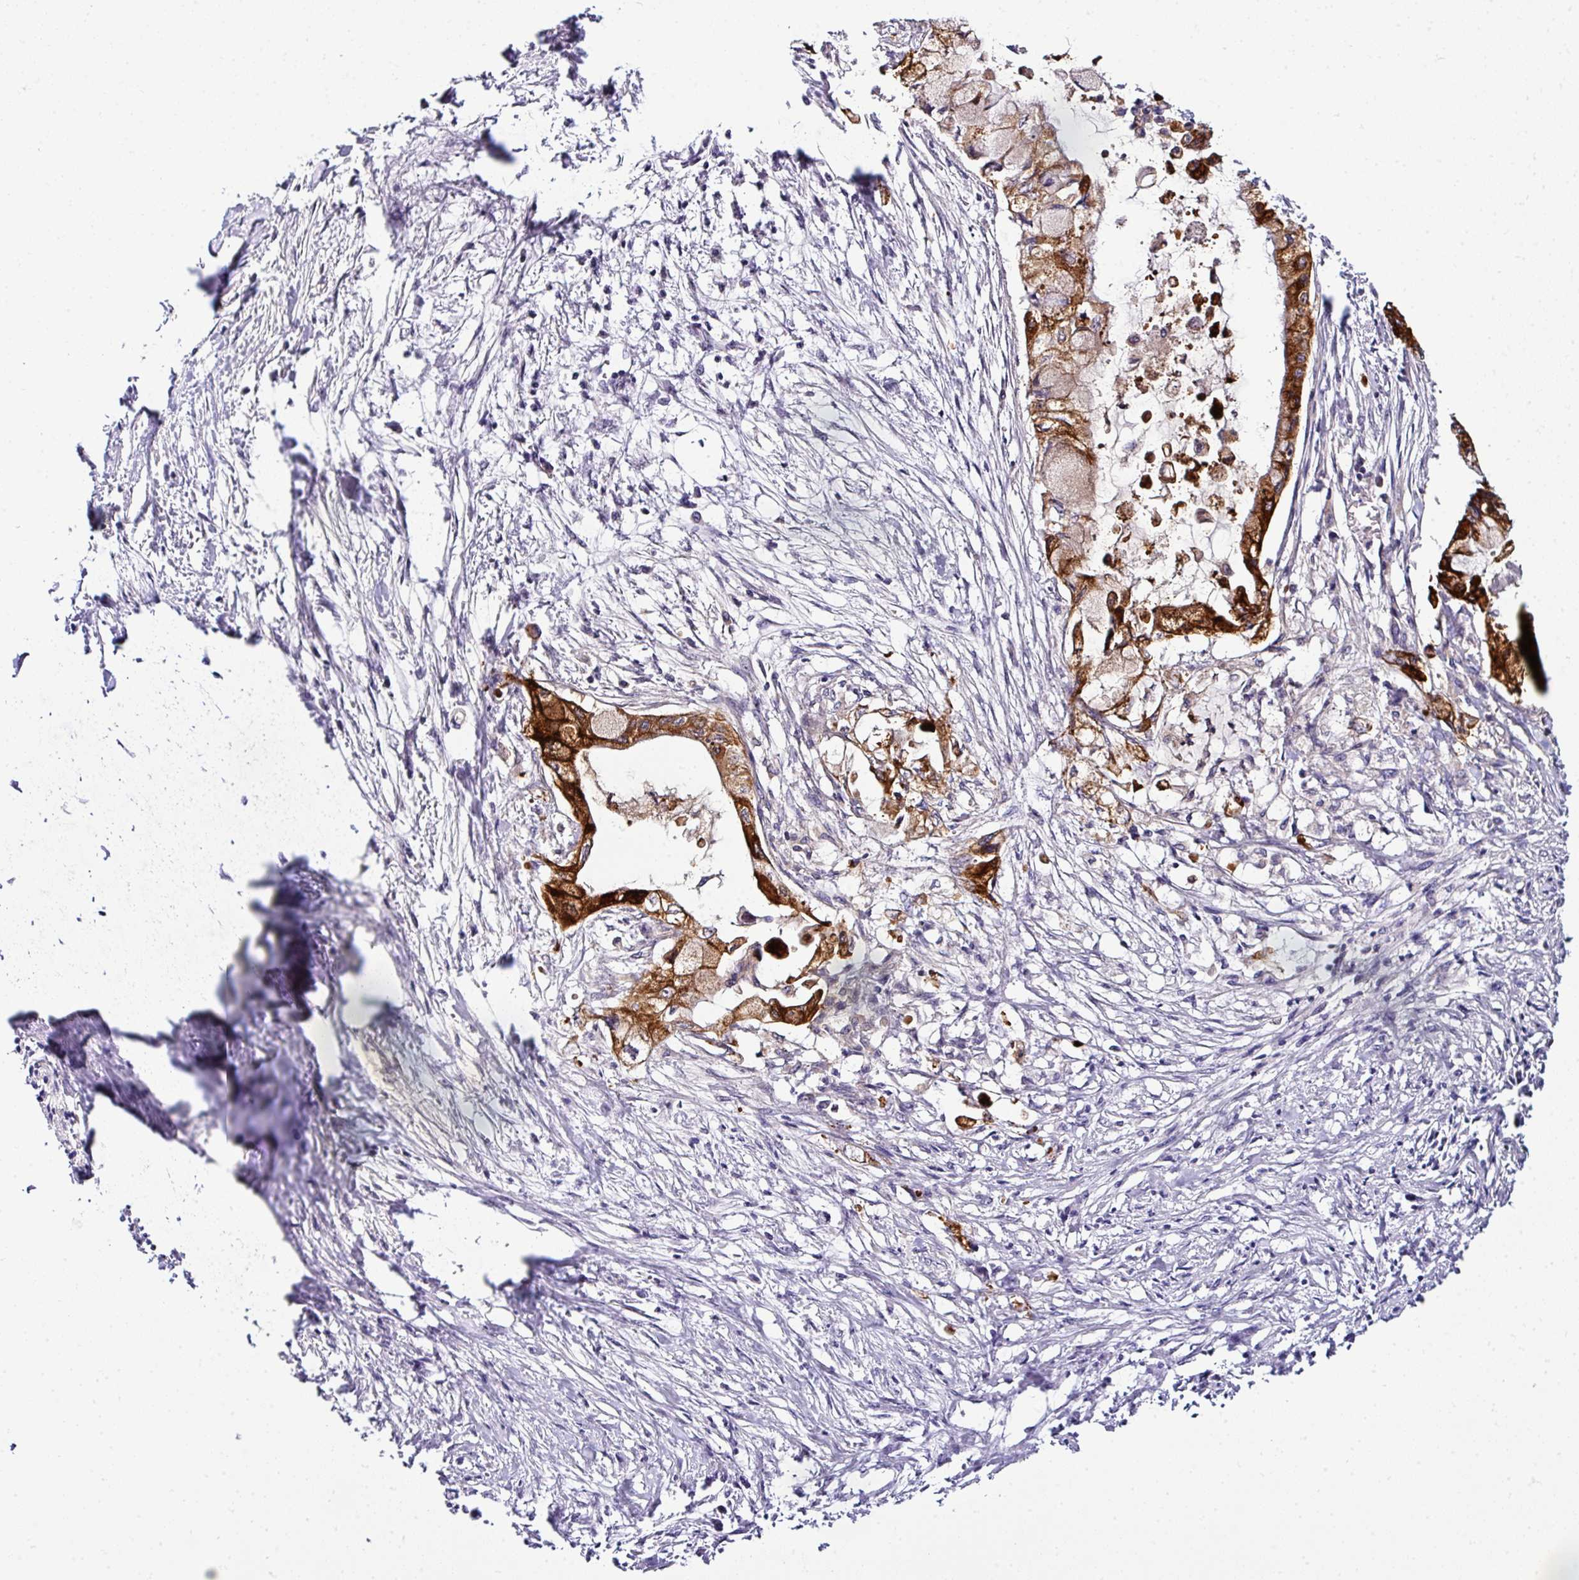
{"staining": {"intensity": "strong", "quantity": "25%-75%", "location": "nuclear"}, "tissue": "pancreatic cancer", "cell_type": "Tumor cells", "image_type": "cancer", "snomed": [{"axis": "morphology", "description": "Adenocarcinoma, NOS"}, {"axis": "topography", "description": "Pancreas"}], "caption": "Protein expression analysis of pancreatic adenocarcinoma exhibits strong nuclear positivity in about 25%-75% of tumor cells. (Brightfield microscopy of DAB IHC at high magnification).", "gene": "NAPSA", "patient": {"sex": "male", "age": 48}}